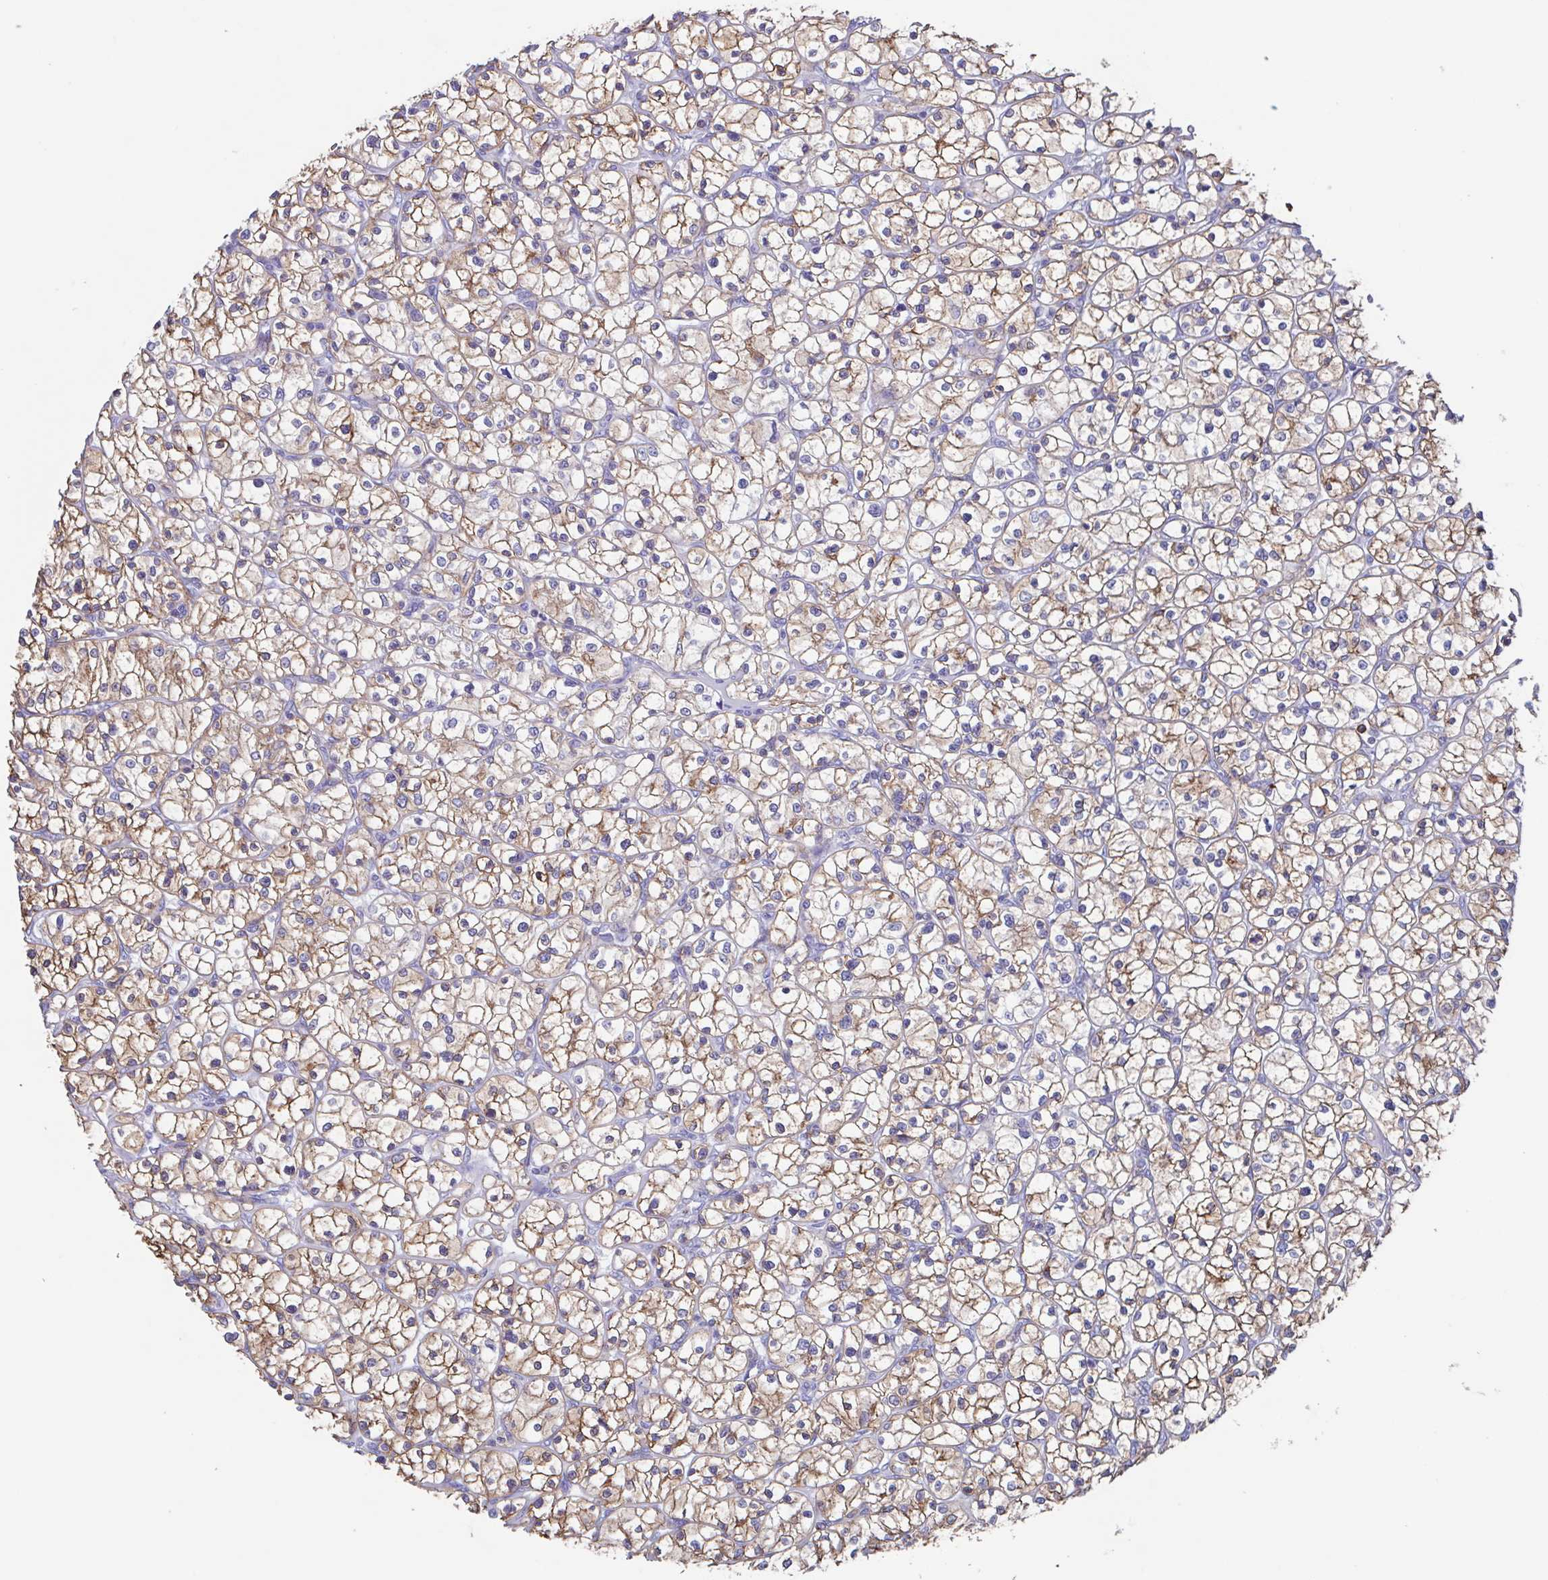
{"staining": {"intensity": "weak", "quantity": ">75%", "location": "cytoplasmic/membranous"}, "tissue": "renal cancer", "cell_type": "Tumor cells", "image_type": "cancer", "snomed": [{"axis": "morphology", "description": "Adenocarcinoma, NOS"}, {"axis": "topography", "description": "Kidney"}], "caption": "An image of renal cancer stained for a protein reveals weak cytoplasmic/membranous brown staining in tumor cells.", "gene": "TPD52", "patient": {"sex": "female", "age": 64}}